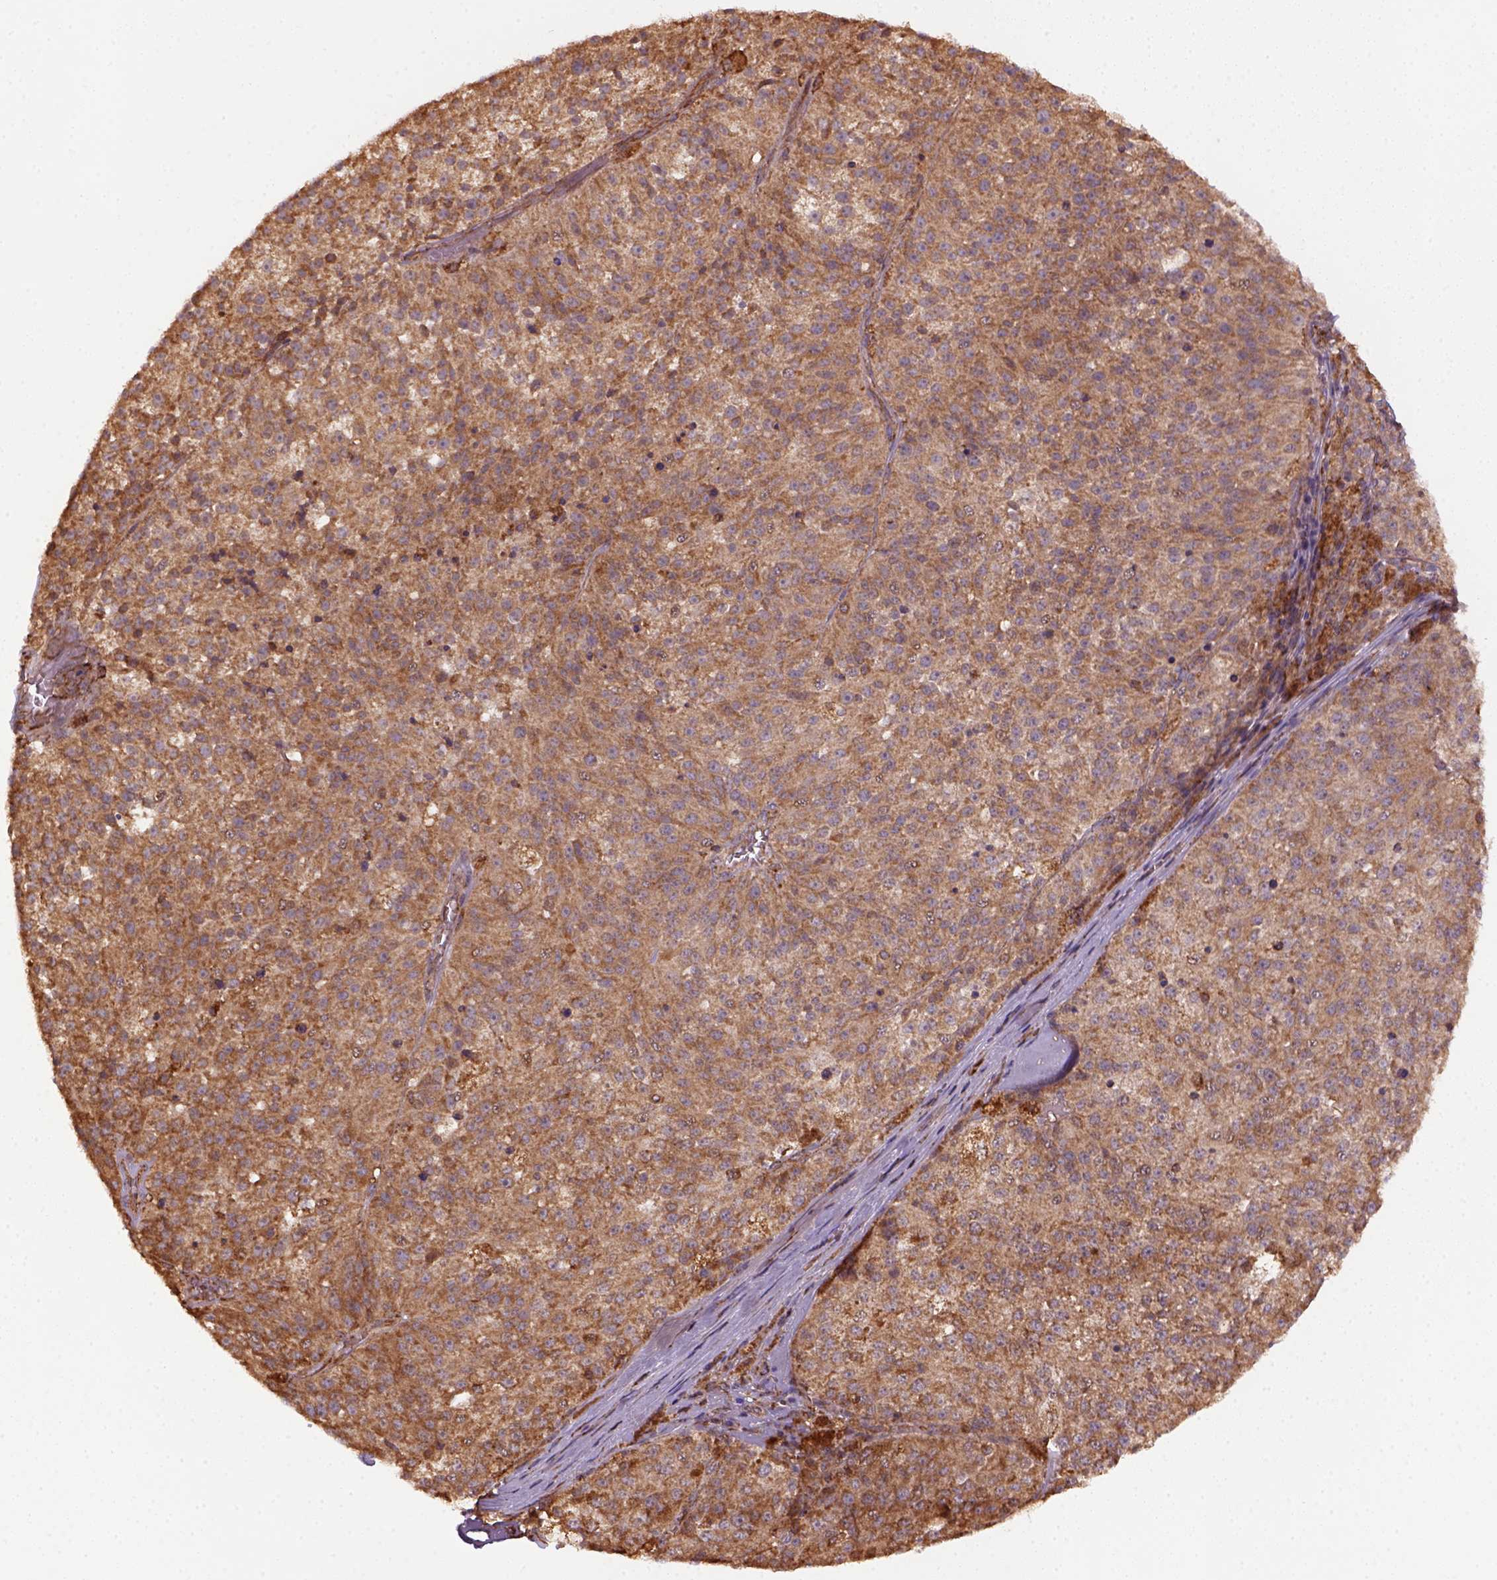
{"staining": {"intensity": "moderate", "quantity": ">75%", "location": "cytoplasmic/membranous"}, "tissue": "melanoma", "cell_type": "Tumor cells", "image_type": "cancer", "snomed": [{"axis": "morphology", "description": "Malignant melanoma, Metastatic site"}, {"axis": "topography", "description": "Lymph node"}], "caption": "Malignant melanoma (metastatic site) tissue demonstrates moderate cytoplasmic/membranous staining in about >75% of tumor cells", "gene": "MAPK8IP3", "patient": {"sex": "female", "age": 64}}